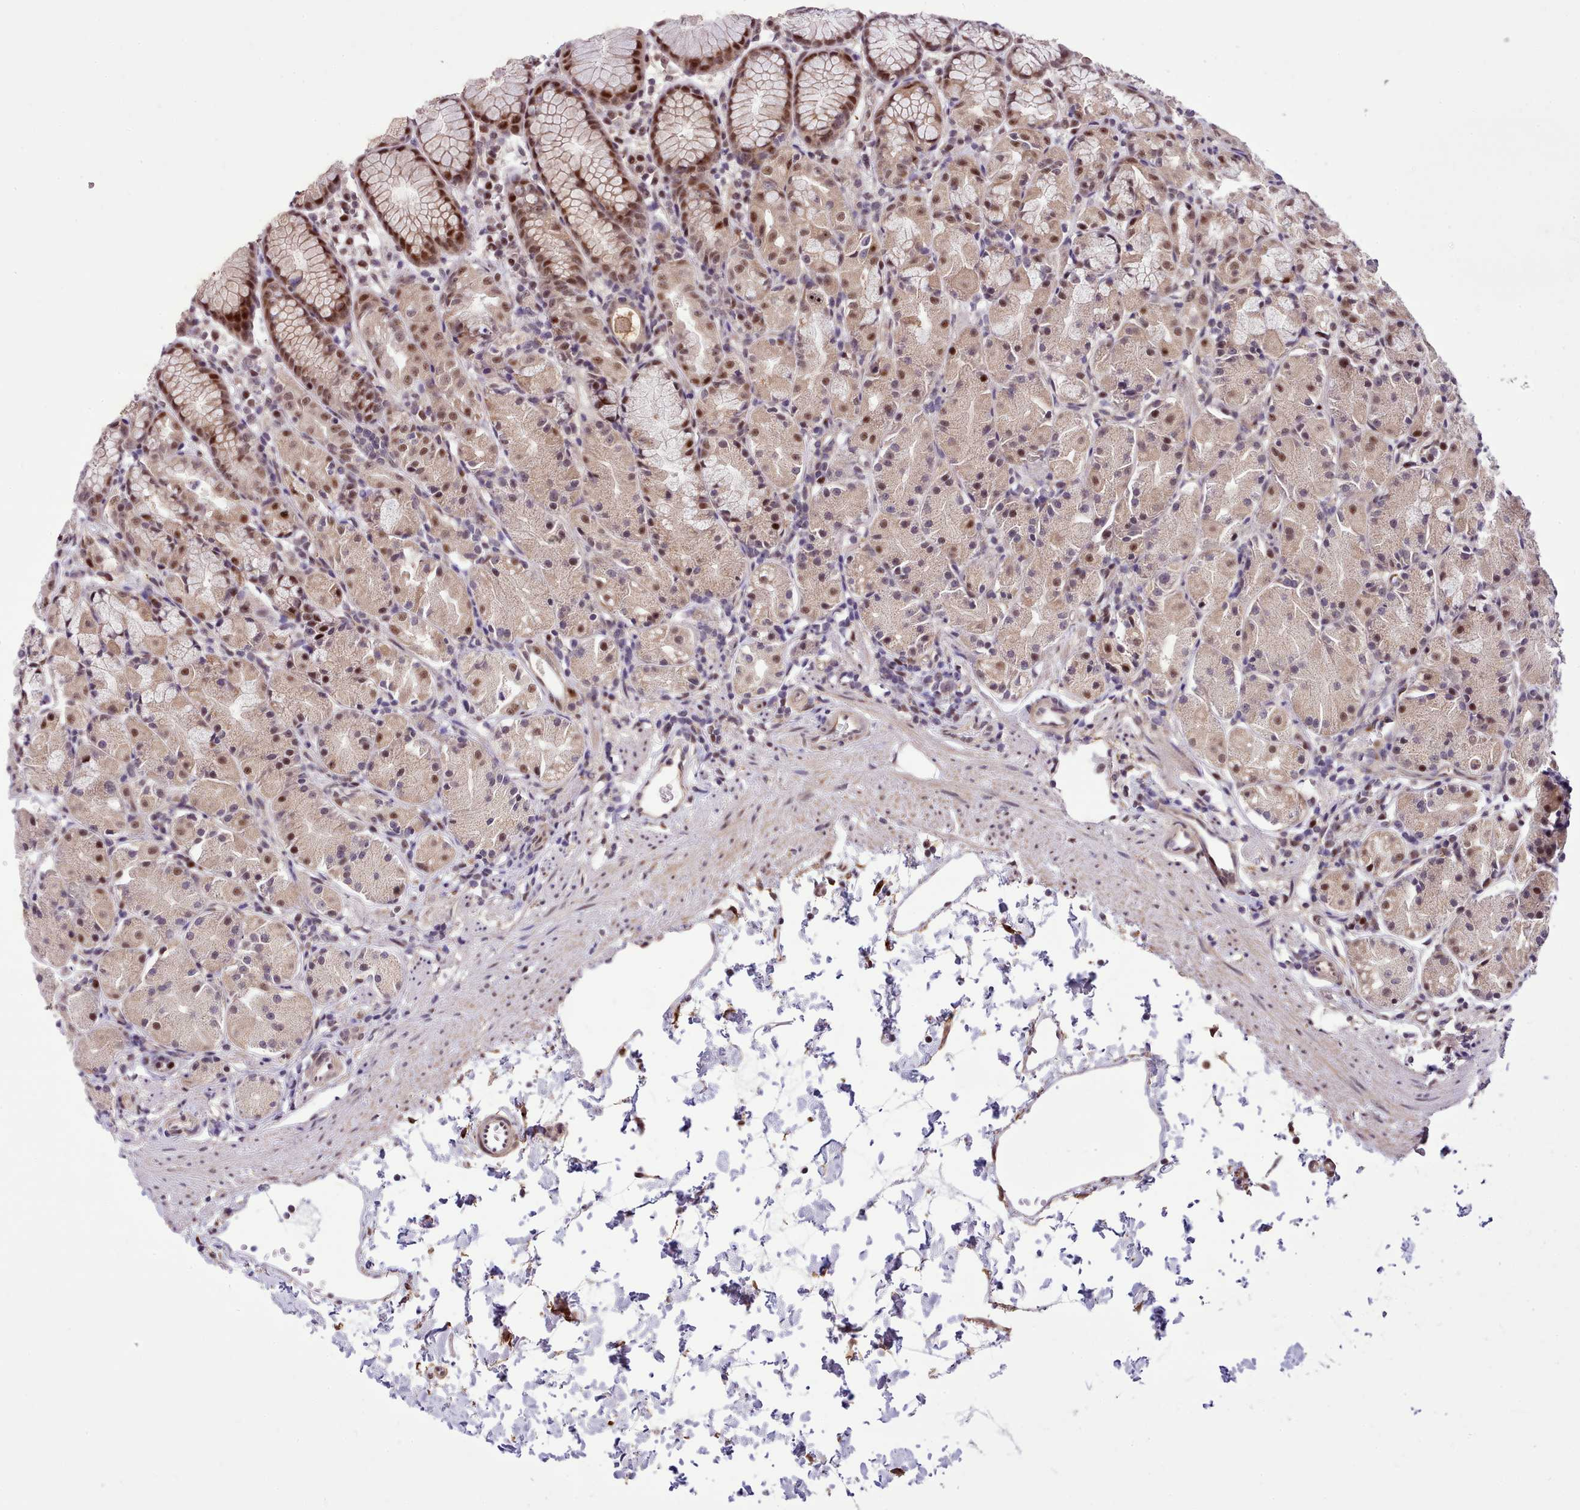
{"staining": {"intensity": "moderate", "quantity": "25%-75%", "location": "cytoplasmic/membranous,nuclear"}, "tissue": "stomach", "cell_type": "Glandular cells", "image_type": "normal", "snomed": [{"axis": "morphology", "description": "Normal tissue, NOS"}, {"axis": "topography", "description": "Stomach, upper"}], "caption": "A high-resolution photomicrograph shows IHC staining of normal stomach, which reveals moderate cytoplasmic/membranous,nuclear expression in approximately 25%-75% of glandular cells.", "gene": "HOXB7", "patient": {"sex": "male", "age": 47}}